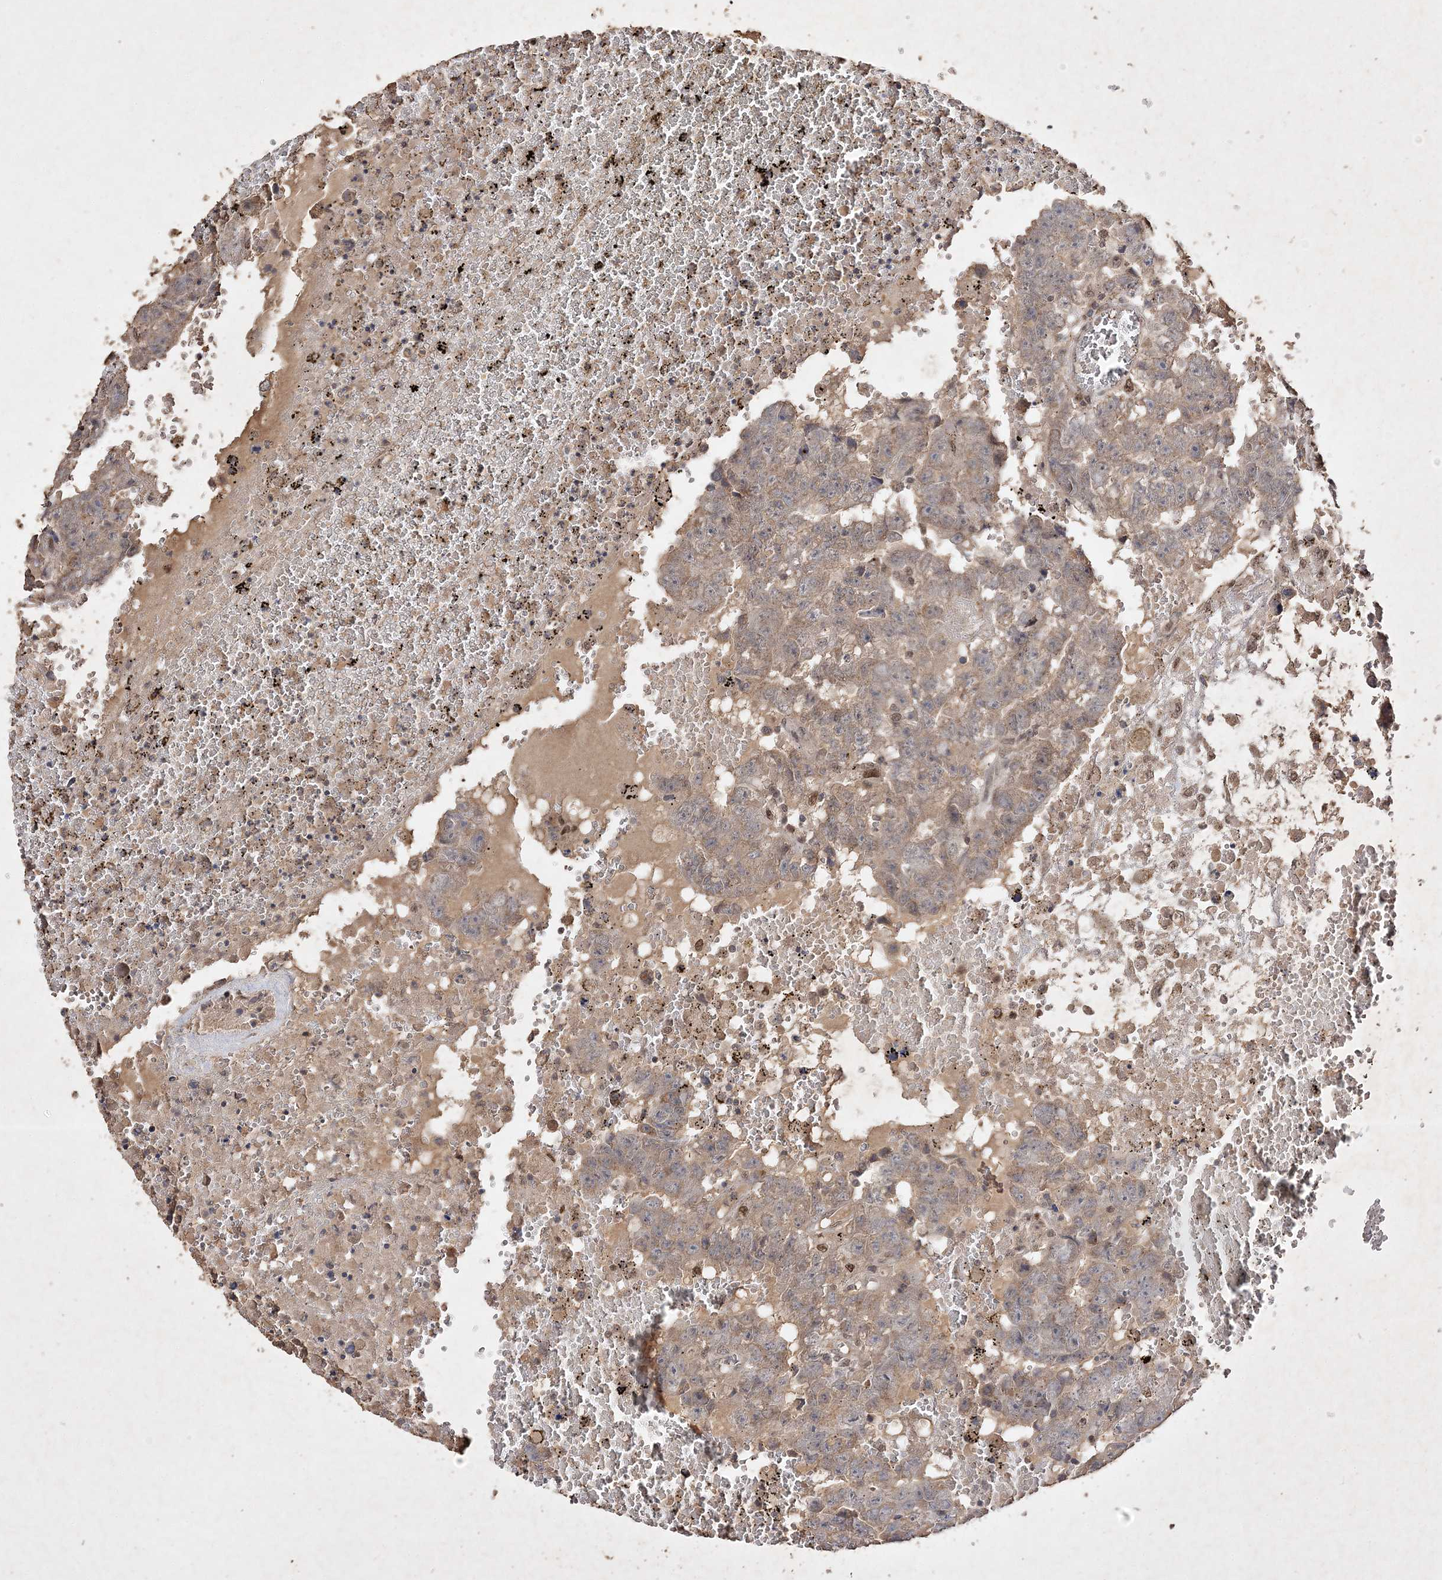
{"staining": {"intensity": "weak", "quantity": "25%-75%", "location": "cytoplasmic/membranous"}, "tissue": "testis cancer", "cell_type": "Tumor cells", "image_type": "cancer", "snomed": [{"axis": "morphology", "description": "Carcinoma, Embryonal, NOS"}, {"axis": "topography", "description": "Testis"}], "caption": "Immunohistochemical staining of human testis embryonal carcinoma shows low levels of weak cytoplasmic/membranous protein expression in approximately 25%-75% of tumor cells. The protein of interest is shown in brown color, while the nuclei are stained blue.", "gene": "C3orf38", "patient": {"sex": "male", "age": 25}}